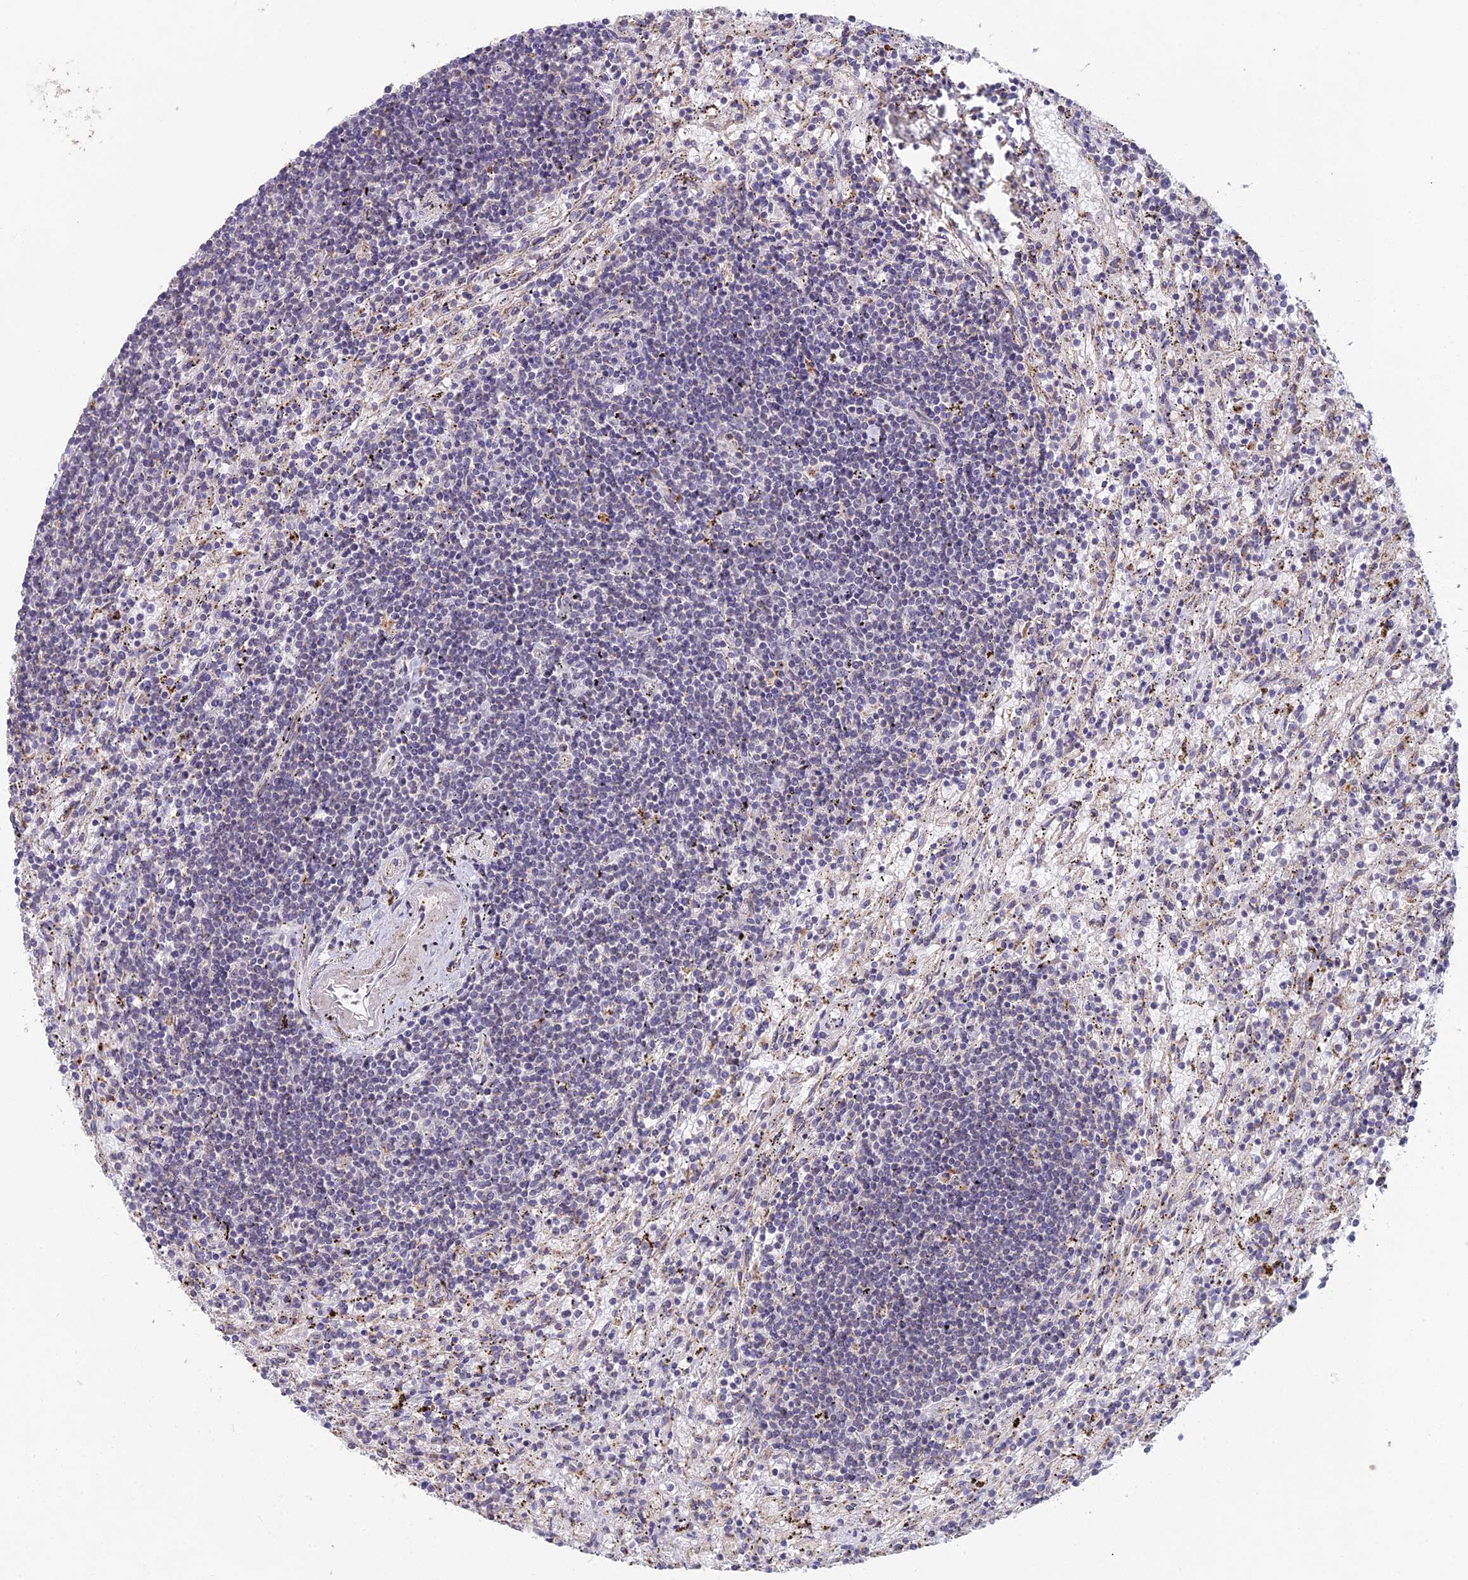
{"staining": {"intensity": "negative", "quantity": "none", "location": "none"}, "tissue": "lymphoma", "cell_type": "Tumor cells", "image_type": "cancer", "snomed": [{"axis": "morphology", "description": "Malignant lymphoma, non-Hodgkin's type, Low grade"}, {"axis": "topography", "description": "Spleen"}], "caption": "Low-grade malignant lymphoma, non-Hodgkin's type was stained to show a protein in brown. There is no significant staining in tumor cells.", "gene": "FOXS1", "patient": {"sex": "male", "age": 76}}